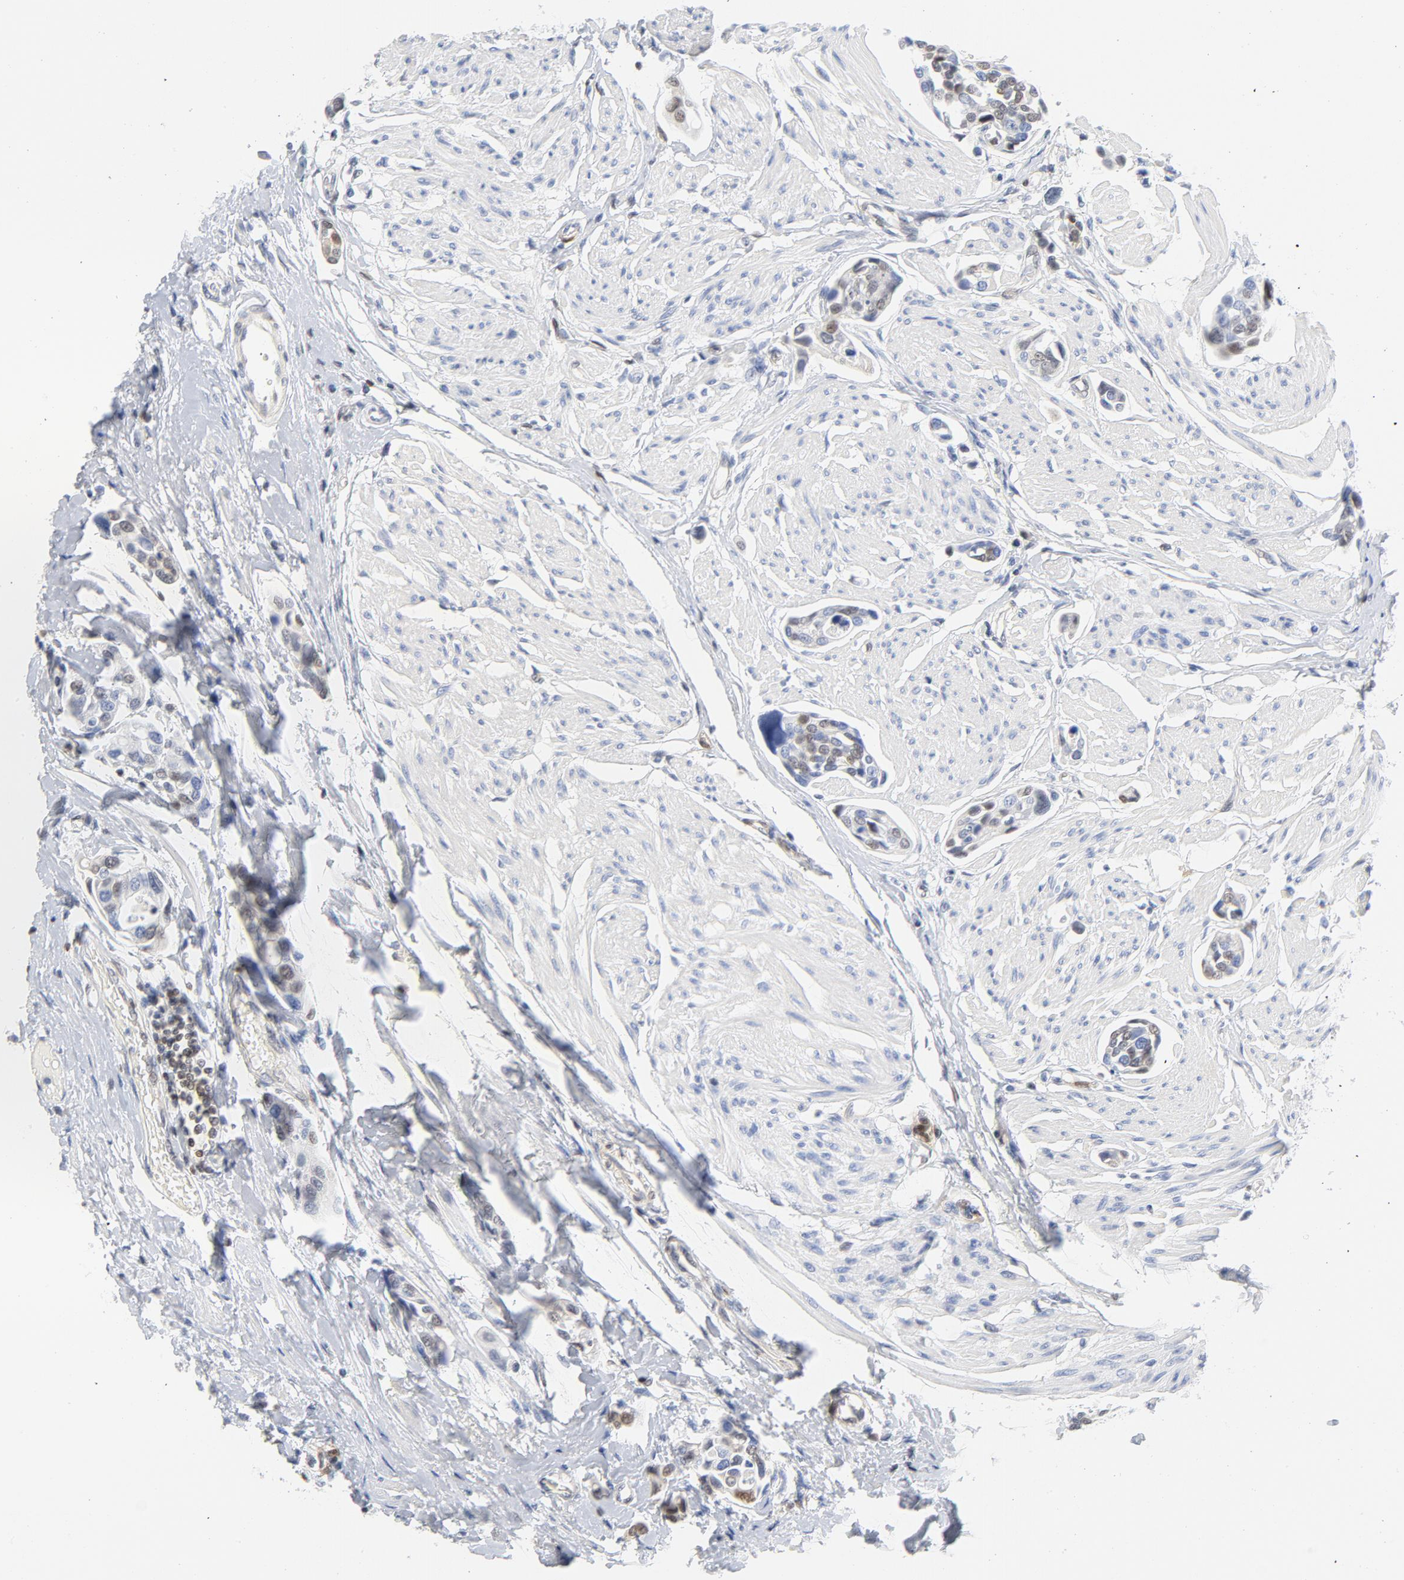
{"staining": {"intensity": "moderate", "quantity": "25%-75%", "location": "nuclear"}, "tissue": "urothelial cancer", "cell_type": "Tumor cells", "image_type": "cancer", "snomed": [{"axis": "morphology", "description": "Urothelial carcinoma, High grade"}, {"axis": "topography", "description": "Urinary bladder"}], "caption": "About 25%-75% of tumor cells in high-grade urothelial carcinoma display moderate nuclear protein positivity as visualized by brown immunohistochemical staining.", "gene": "CDKN1B", "patient": {"sex": "male", "age": 78}}